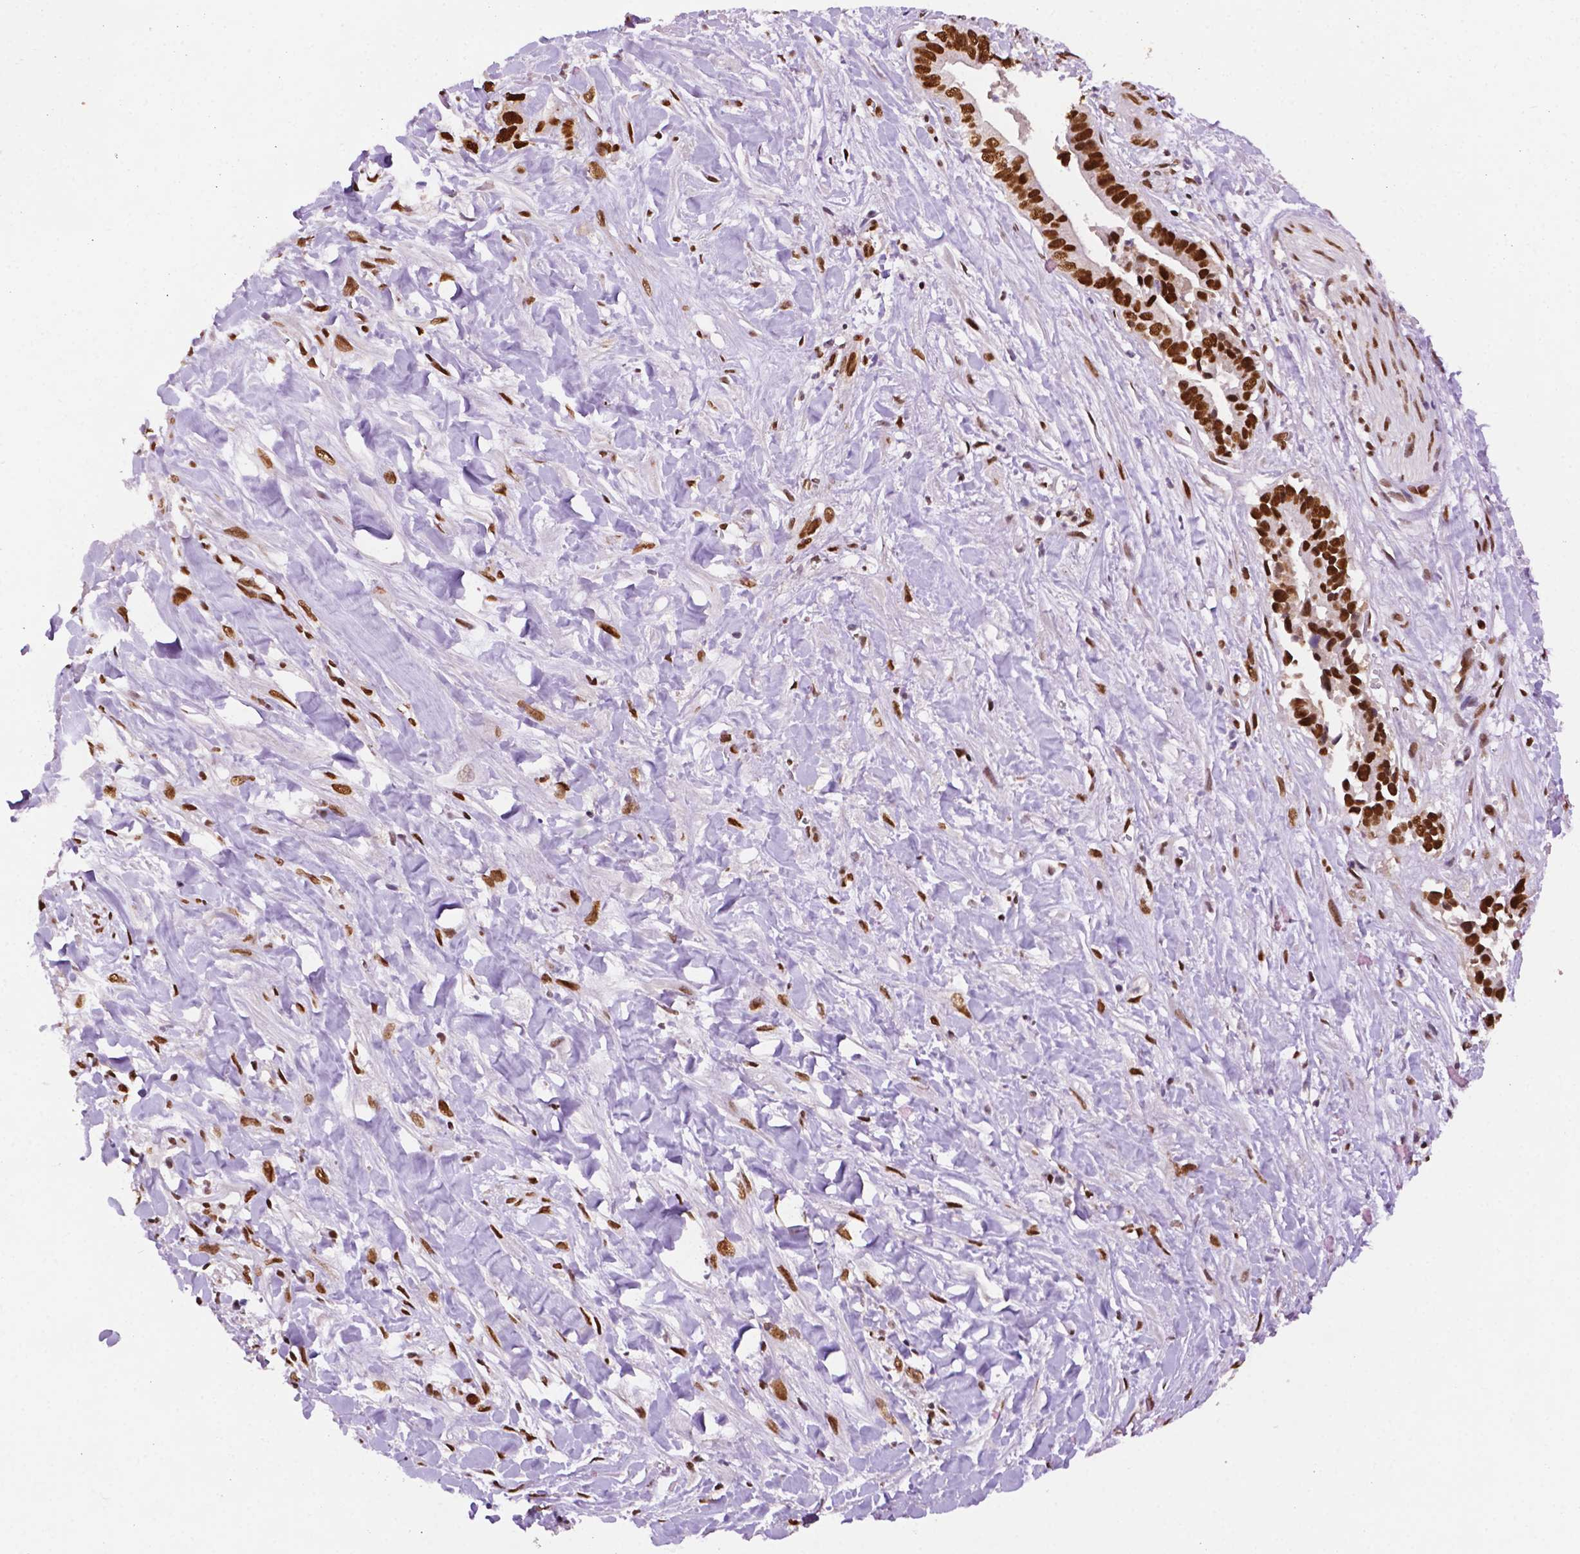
{"staining": {"intensity": "moderate", "quantity": "25%-75%", "location": "nuclear"}, "tissue": "liver cancer", "cell_type": "Tumor cells", "image_type": "cancer", "snomed": [{"axis": "morphology", "description": "Cholangiocarcinoma"}, {"axis": "topography", "description": "Liver"}], "caption": "A photomicrograph showing moderate nuclear staining in about 25%-75% of tumor cells in liver cancer (cholangiocarcinoma), as visualized by brown immunohistochemical staining.", "gene": "MLH1", "patient": {"sex": "female", "age": 79}}